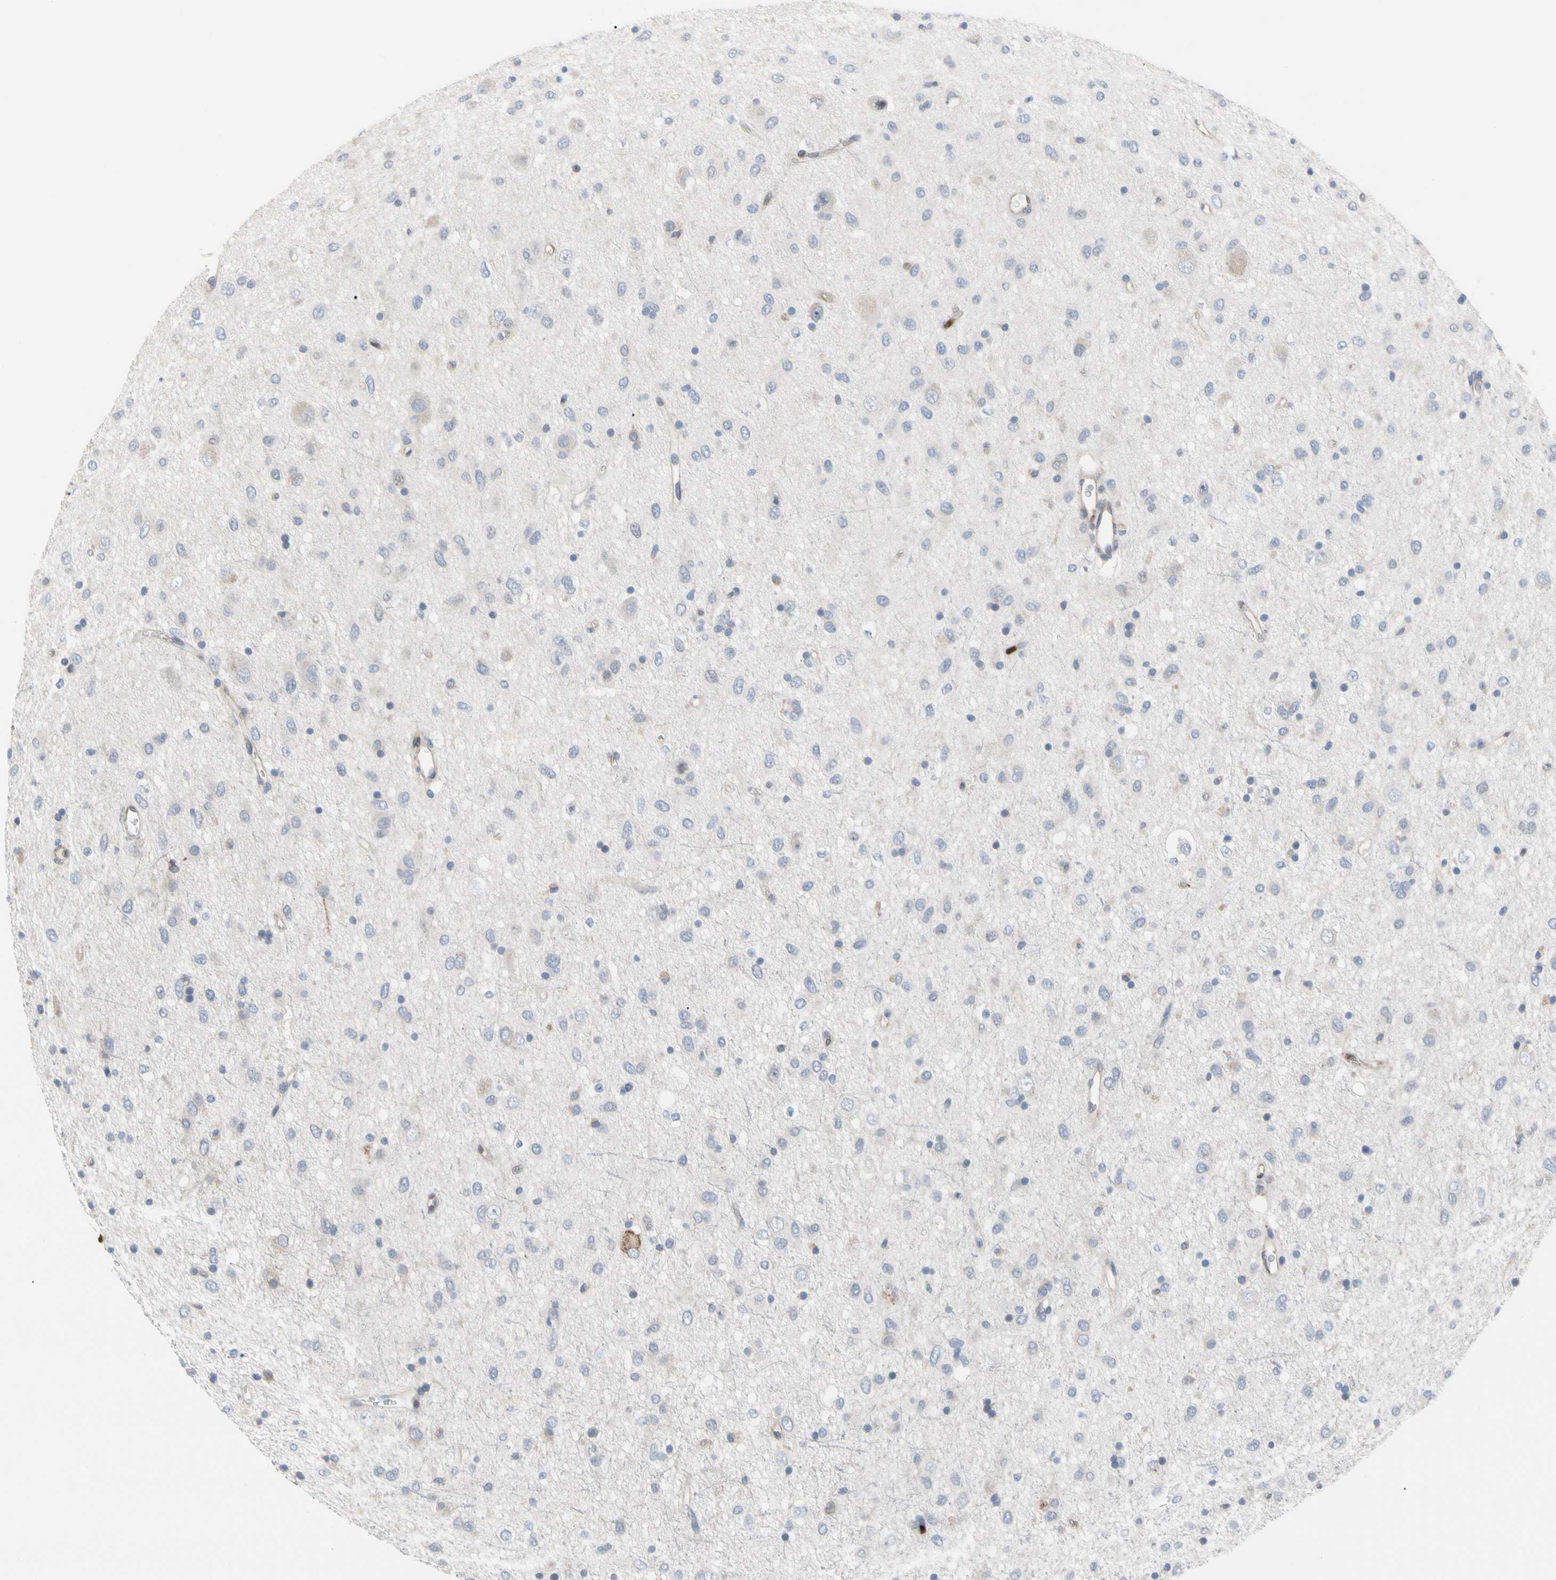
{"staining": {"intensity": "weak", "quantity": "<25%", "location": "cytoplasmic/membranous"}, "tissue": "glioma", "cell_type": "Tumor cells", "image_type": "cancer", "snomed": [{"axis": "morphology", "description": "Glioma, malignant, Low grade"}, {"axis": "topography", "description": "Brain"}], "caption": "High magnification brightfield microscopy of low-grade glioma (malignant) stained with DAB (3,3'-diaminobenzidine) (brown) and counterstained with hematoxylin (blue): tumor cells show no significant positivity.", "gene": "MCL1", "patient": {"sex": "male", "age": 77}}